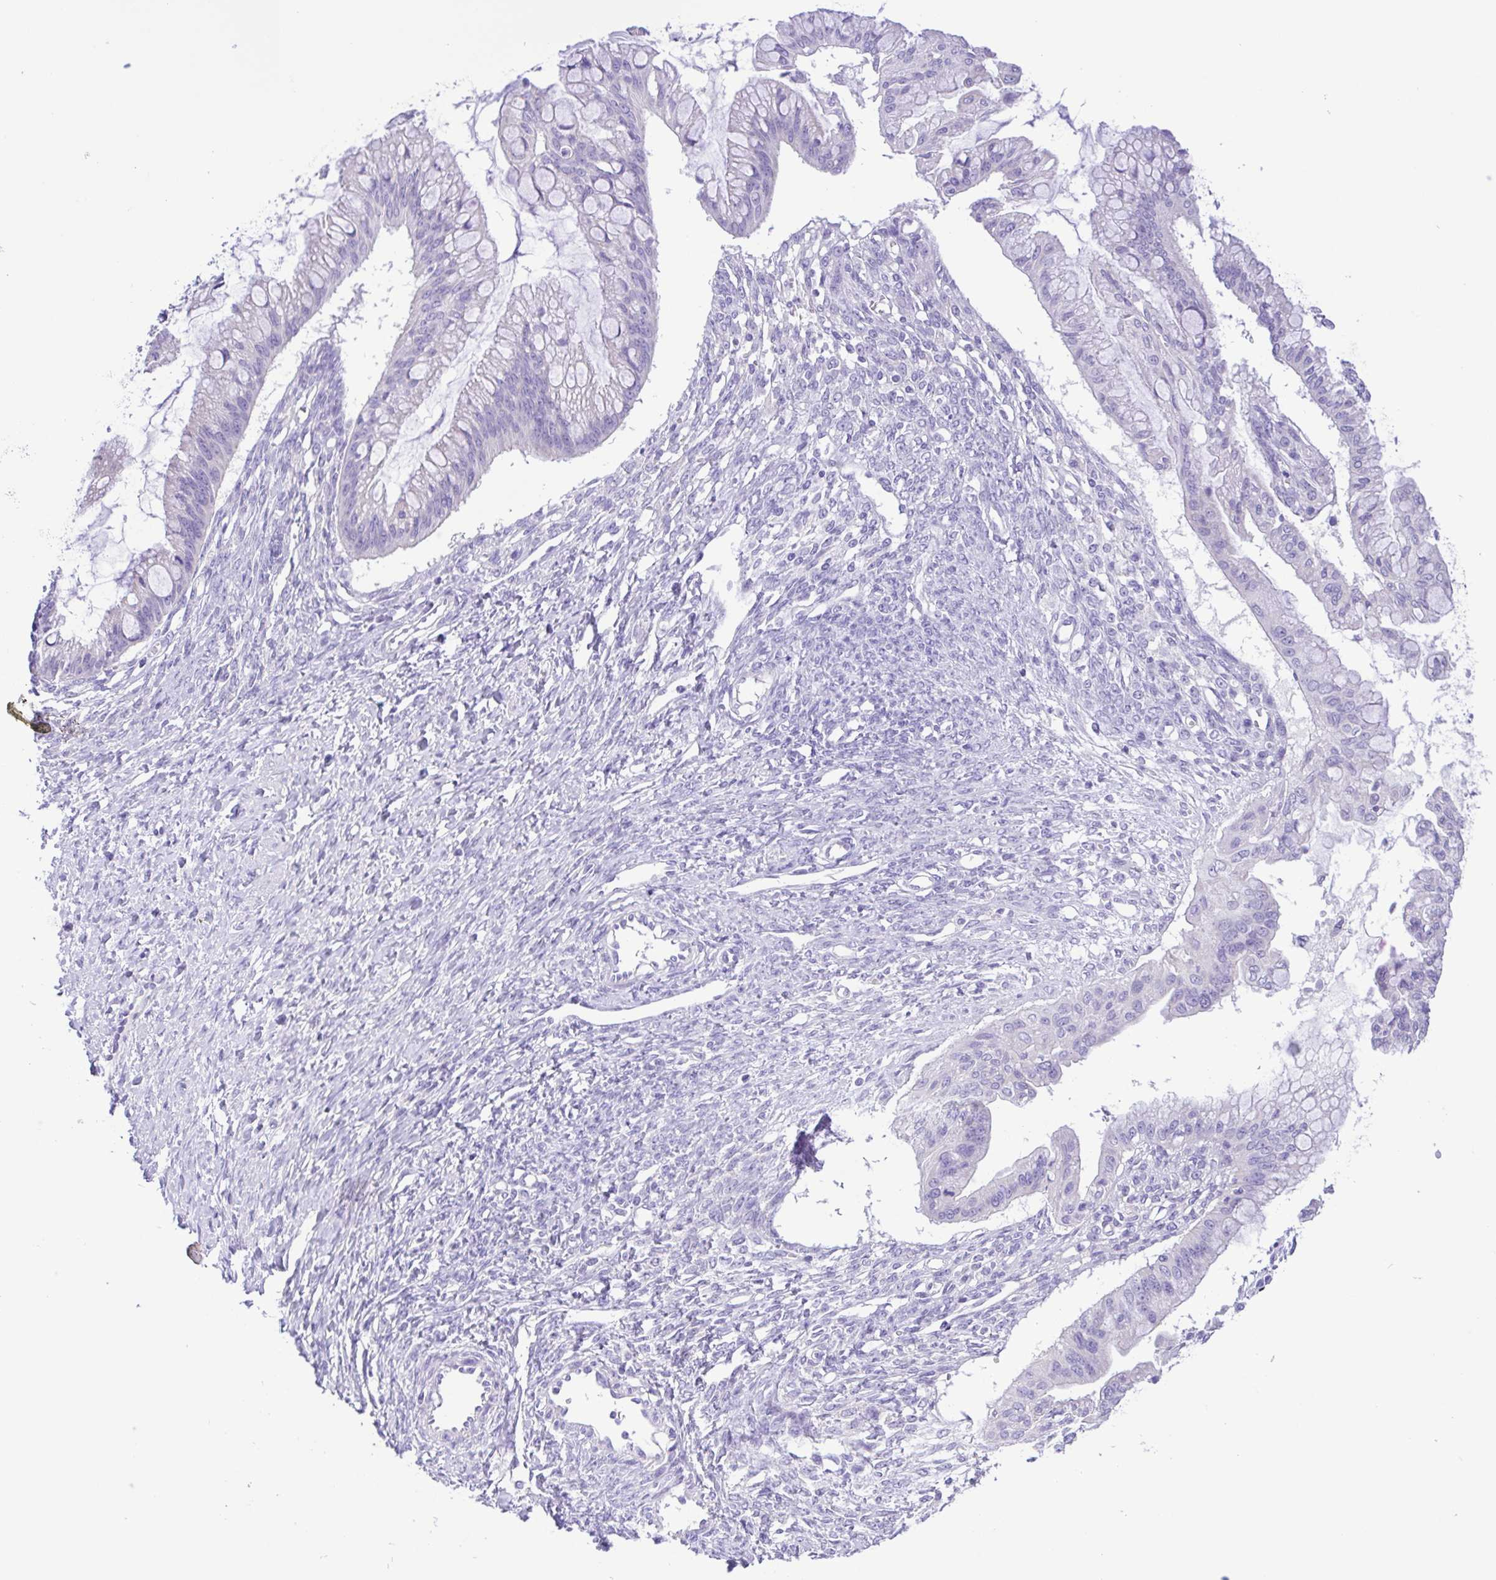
{"staining": {"intensity": "negative", "quantity": "none", "location": "none"}, "tissue": "ovarian cancer", "cell_type": "Tumor cells", "image_type": "cancer", "snomed": [{"axis": "morphology", "description": "Cystadenocarcinoma, mucinous, NOS"}, {"axis": "topography", "description": "Ovary"}], "caption": "There is no significant staining in tumor cells of ovarian cancer.", "gene": "CD72", "patient": {"sex": "female", "age": 73}}